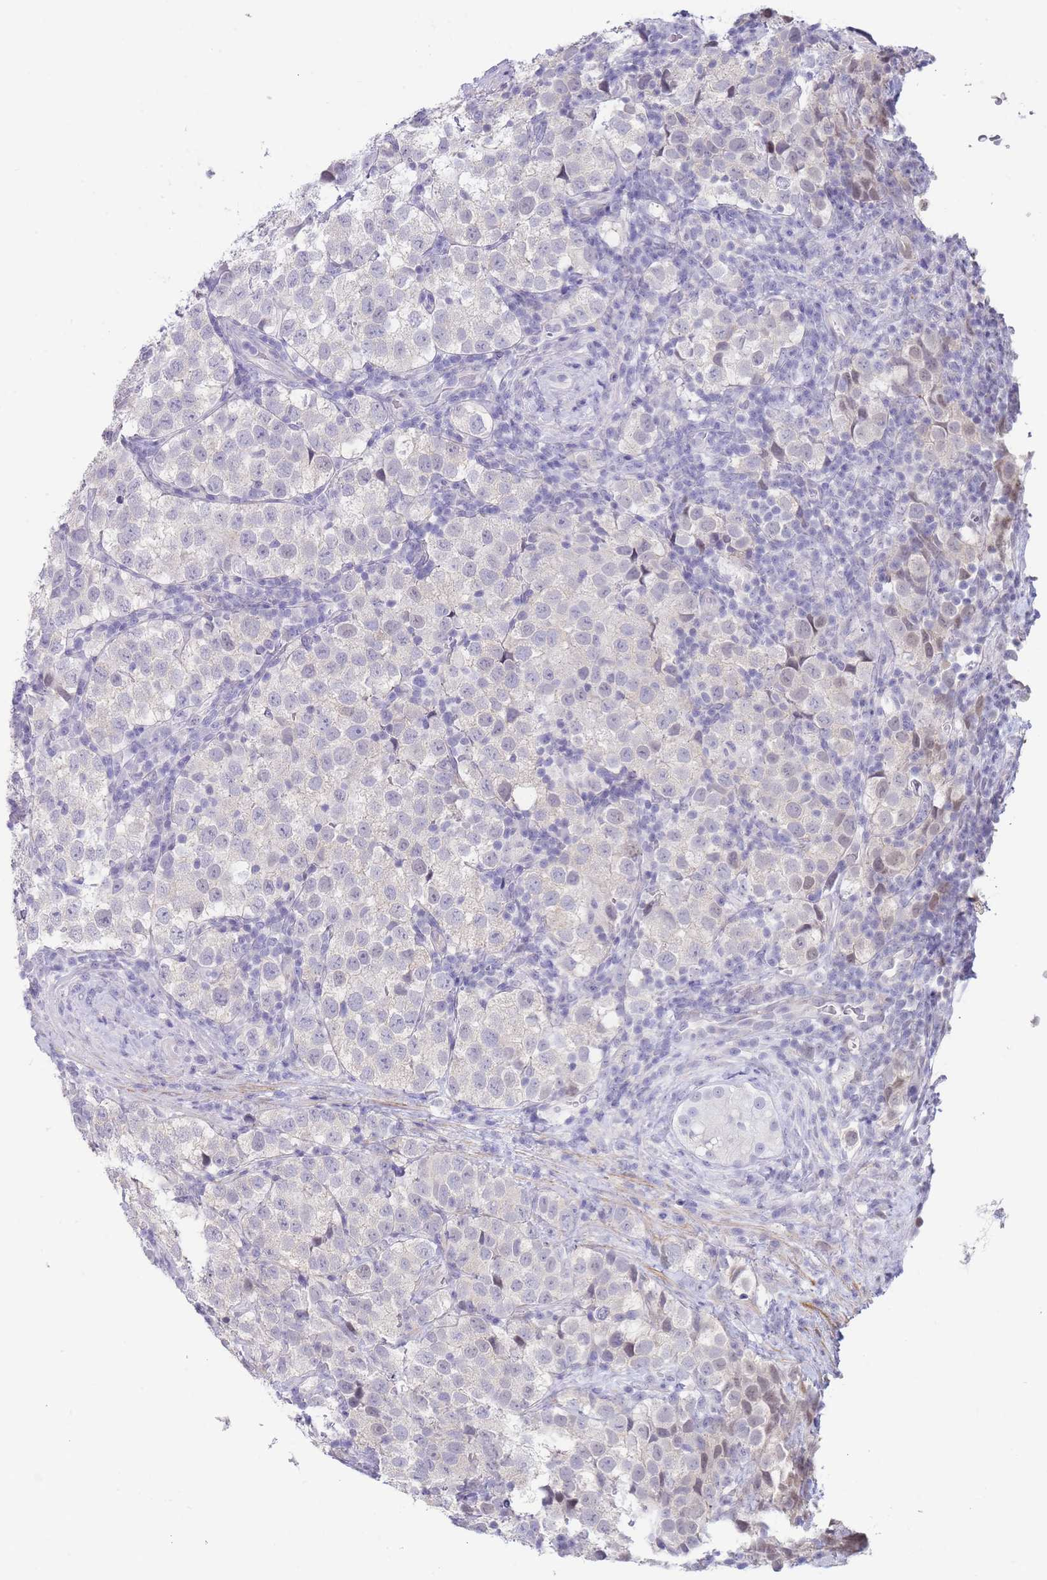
{"staining": {"intensity": "negative", "quantity": "none", "location": "none"}, "tissue": "testis cancer", "cell_type": "Tumor cells", "image_type": "cancer", "snomed": [{"axis": "morphology", "description": "Seminoma, NOS"}, {"axis": "topography", "description": "Testis"}], "caption": "IHC of human seminoma (testis) displays no expression in tumor cells. (Immunohistochemistry (ihc), brightfield microscopy, high magnification).", "gene": "ASAP3", "patient": {"sex": "male", "age": 34}}